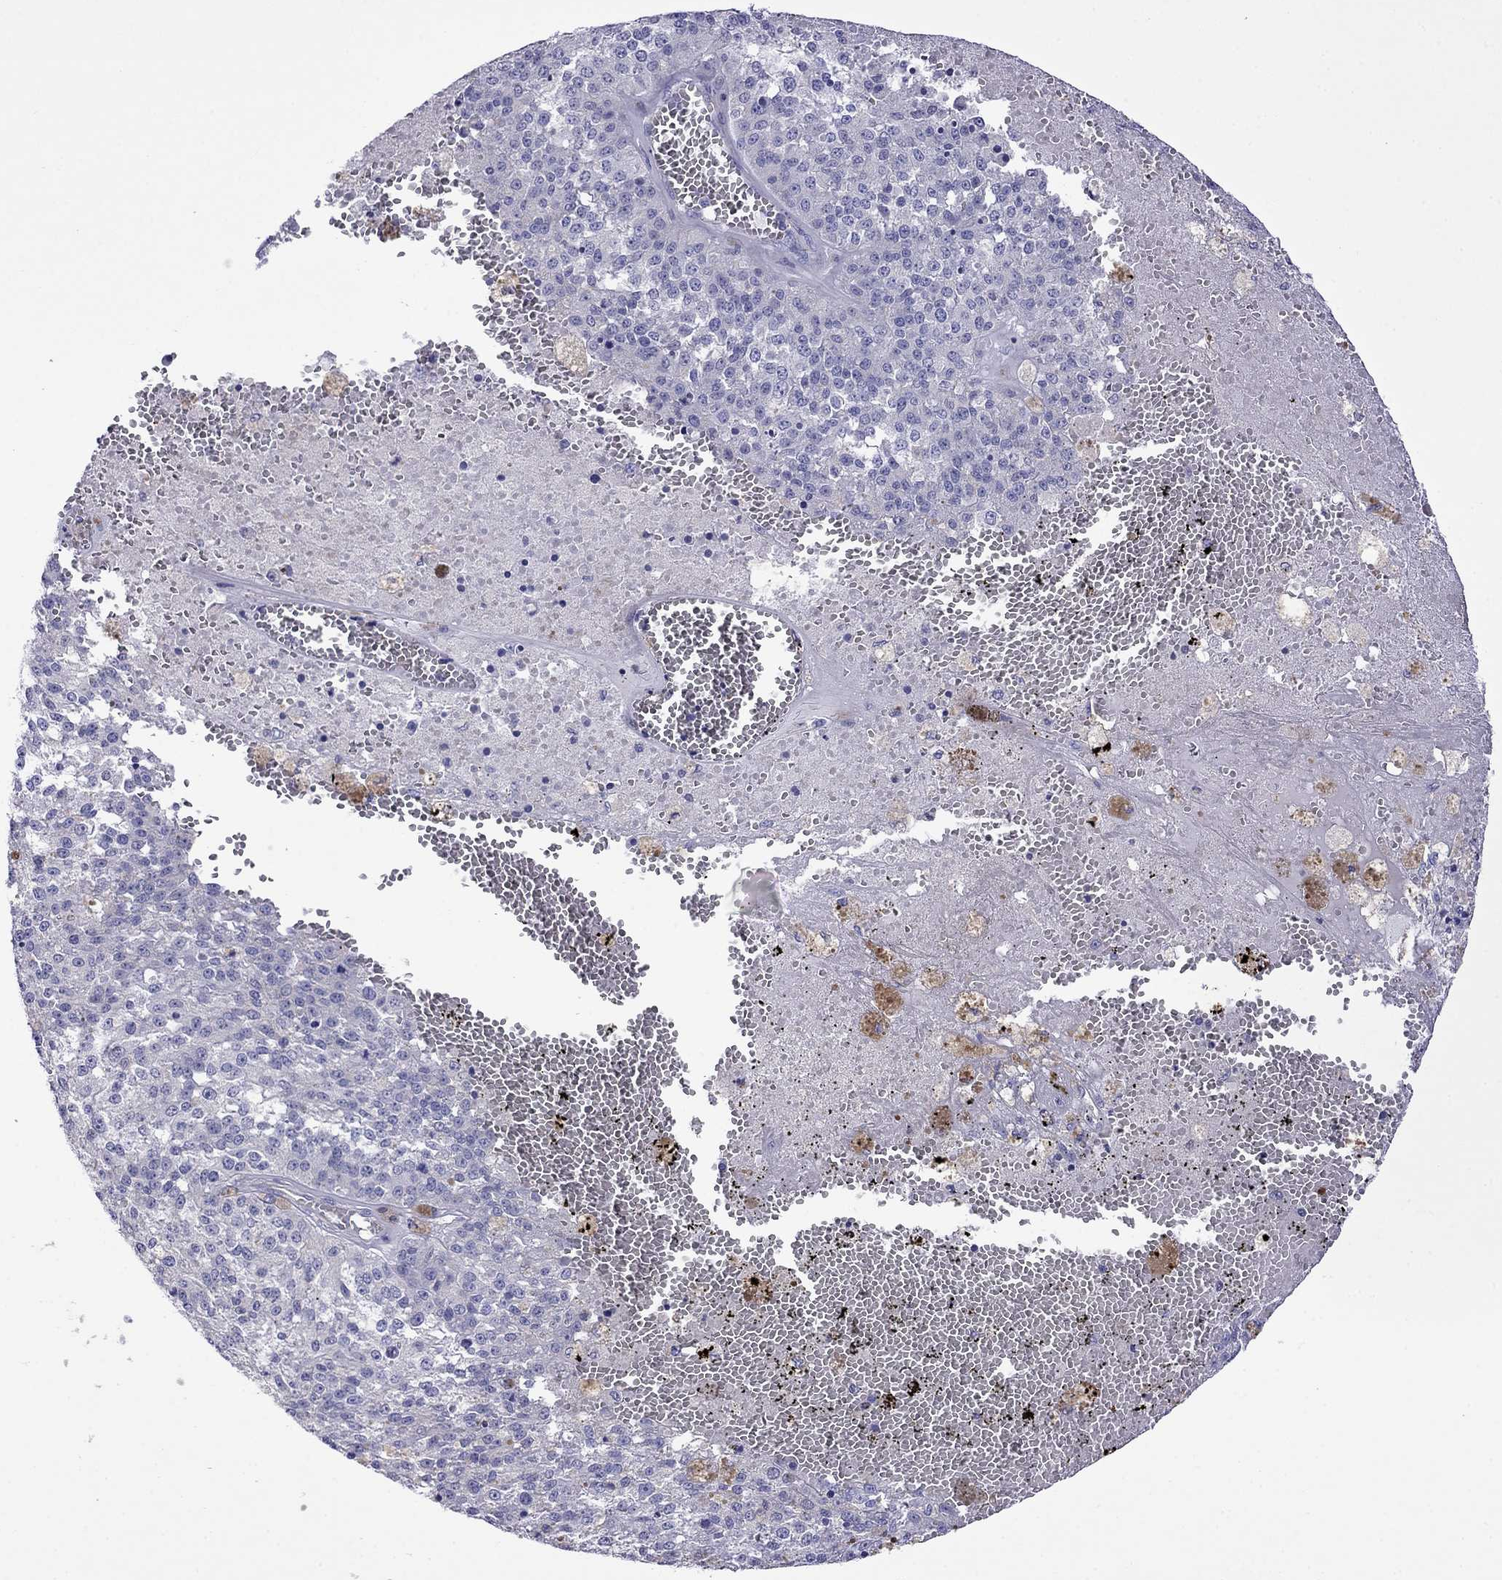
{"staining": {"intensity": "negative", "quantity": "none", "location": "none"}, "tissue": "melanoma", "cell_type": "Tumor cells", "image_type": "cancer", "snomed": [{"axis": "morphology", "description": "Malignant melanoma, Metastatic site"}, {"axis": "topography", "description": "Lymph node"}], "caption": "Immunohistochemistry (IHC) of human malignant melanoma (metastatic site) exhibits no staining in tumor cells.", "gene": "STAR", "patient": {"sex": "female", "age": 64}}